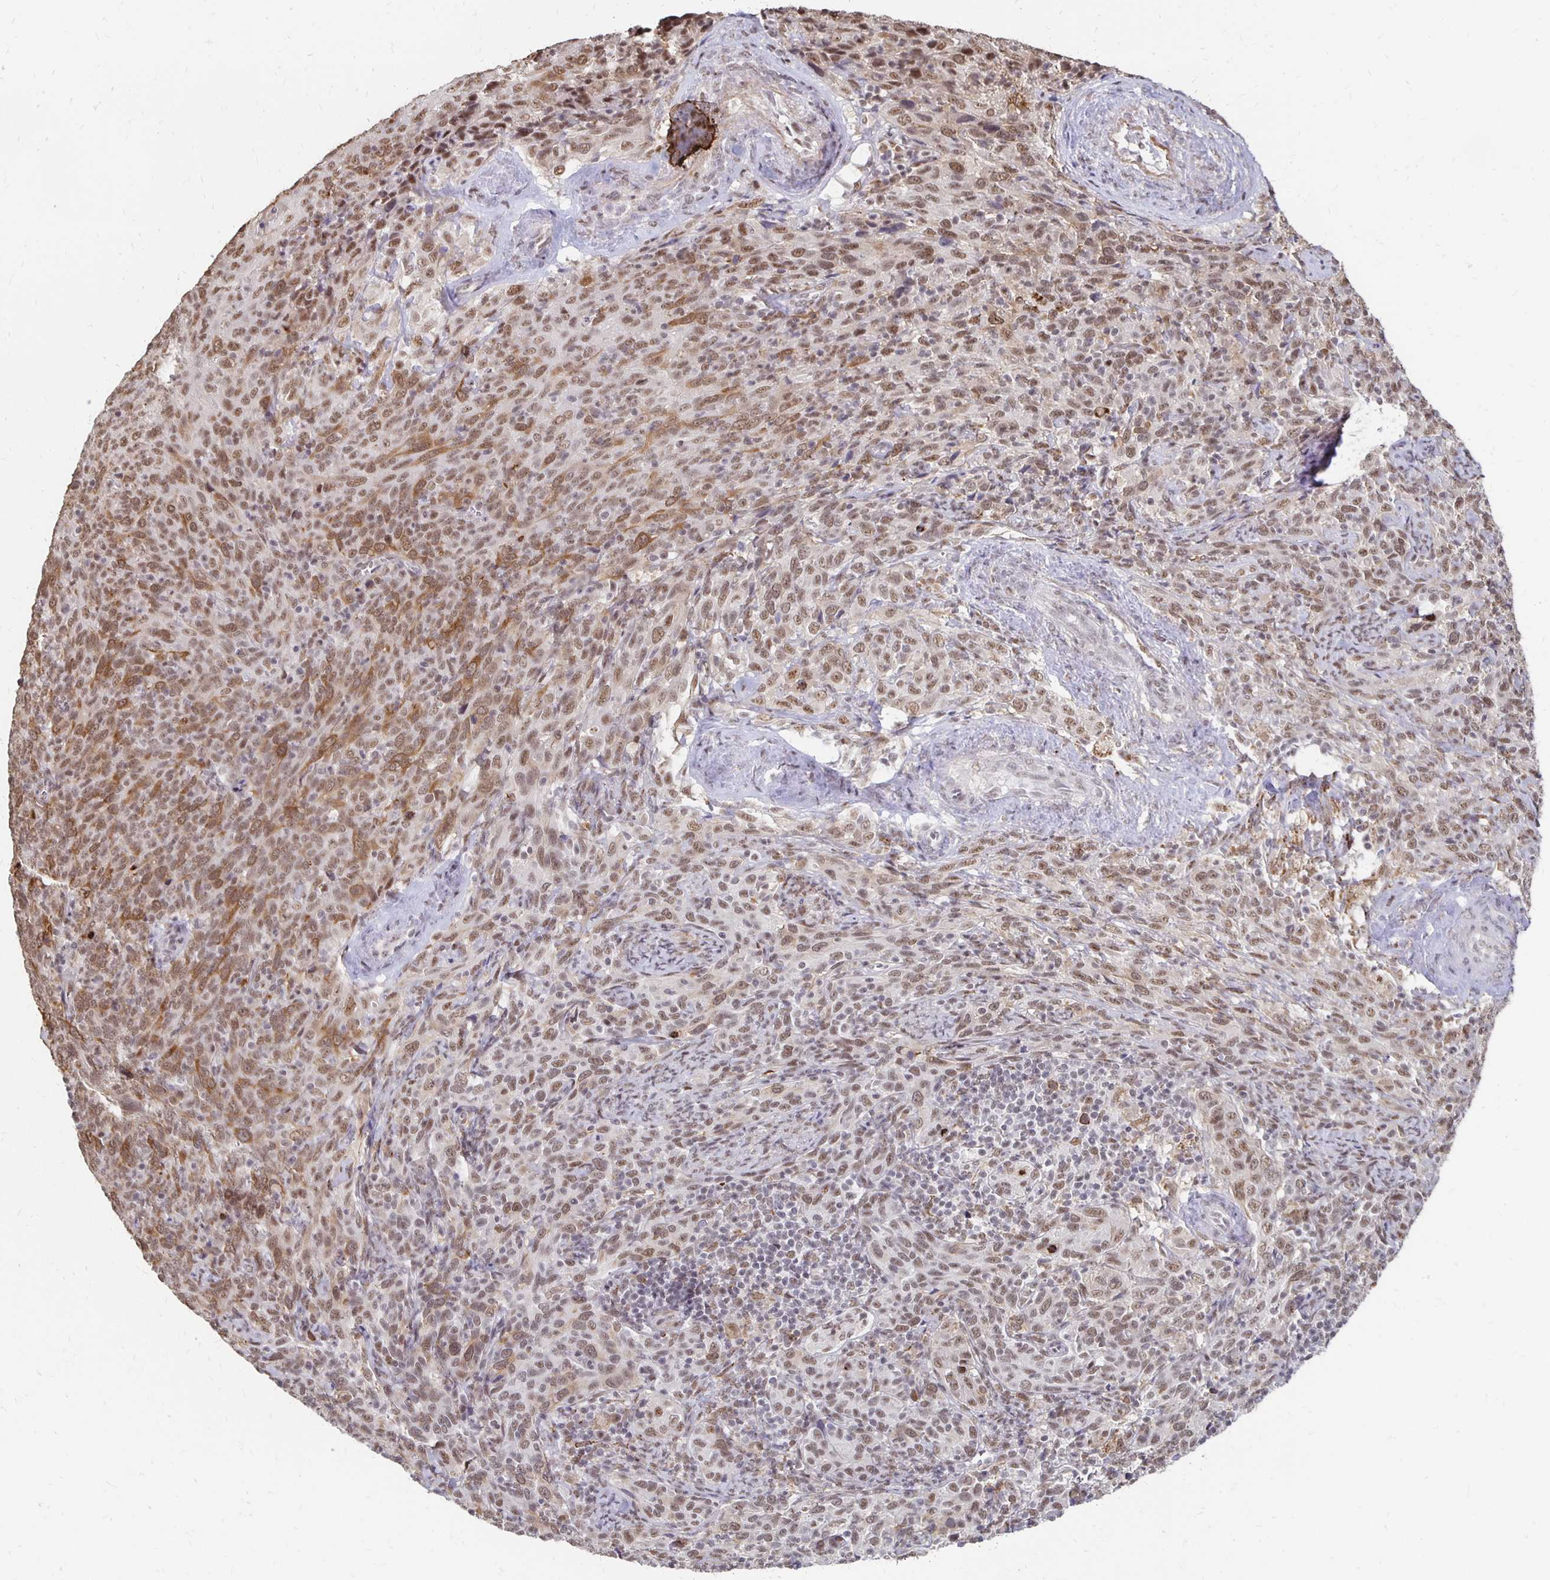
{"staining": {"intensity": "moderate", "quantity": ">75%", "location": "nuclear"}, "tissue": "cervical cancer", "cell_type": "Tumor cells", "image_type": "cancer", "snomed": [{"axis": "morphology", "description": "Squamous cell carcinoma, NOS"}, {"axis": "topography", "description": "Cervix"}], "caption": "Immunohistochemistry (IHC) micrograph of neoplastic tissue: human cervical cancer (squamous cell carcinoma) stained using immunohistochemistry (IHC) exhibits medium levels of moderate protein expression localized specifically in the nuclear of tumor cells, appearing as a nuclear brown color.", "gene": "CLASRP", "patient": {"sex": "female", "age": 51}}